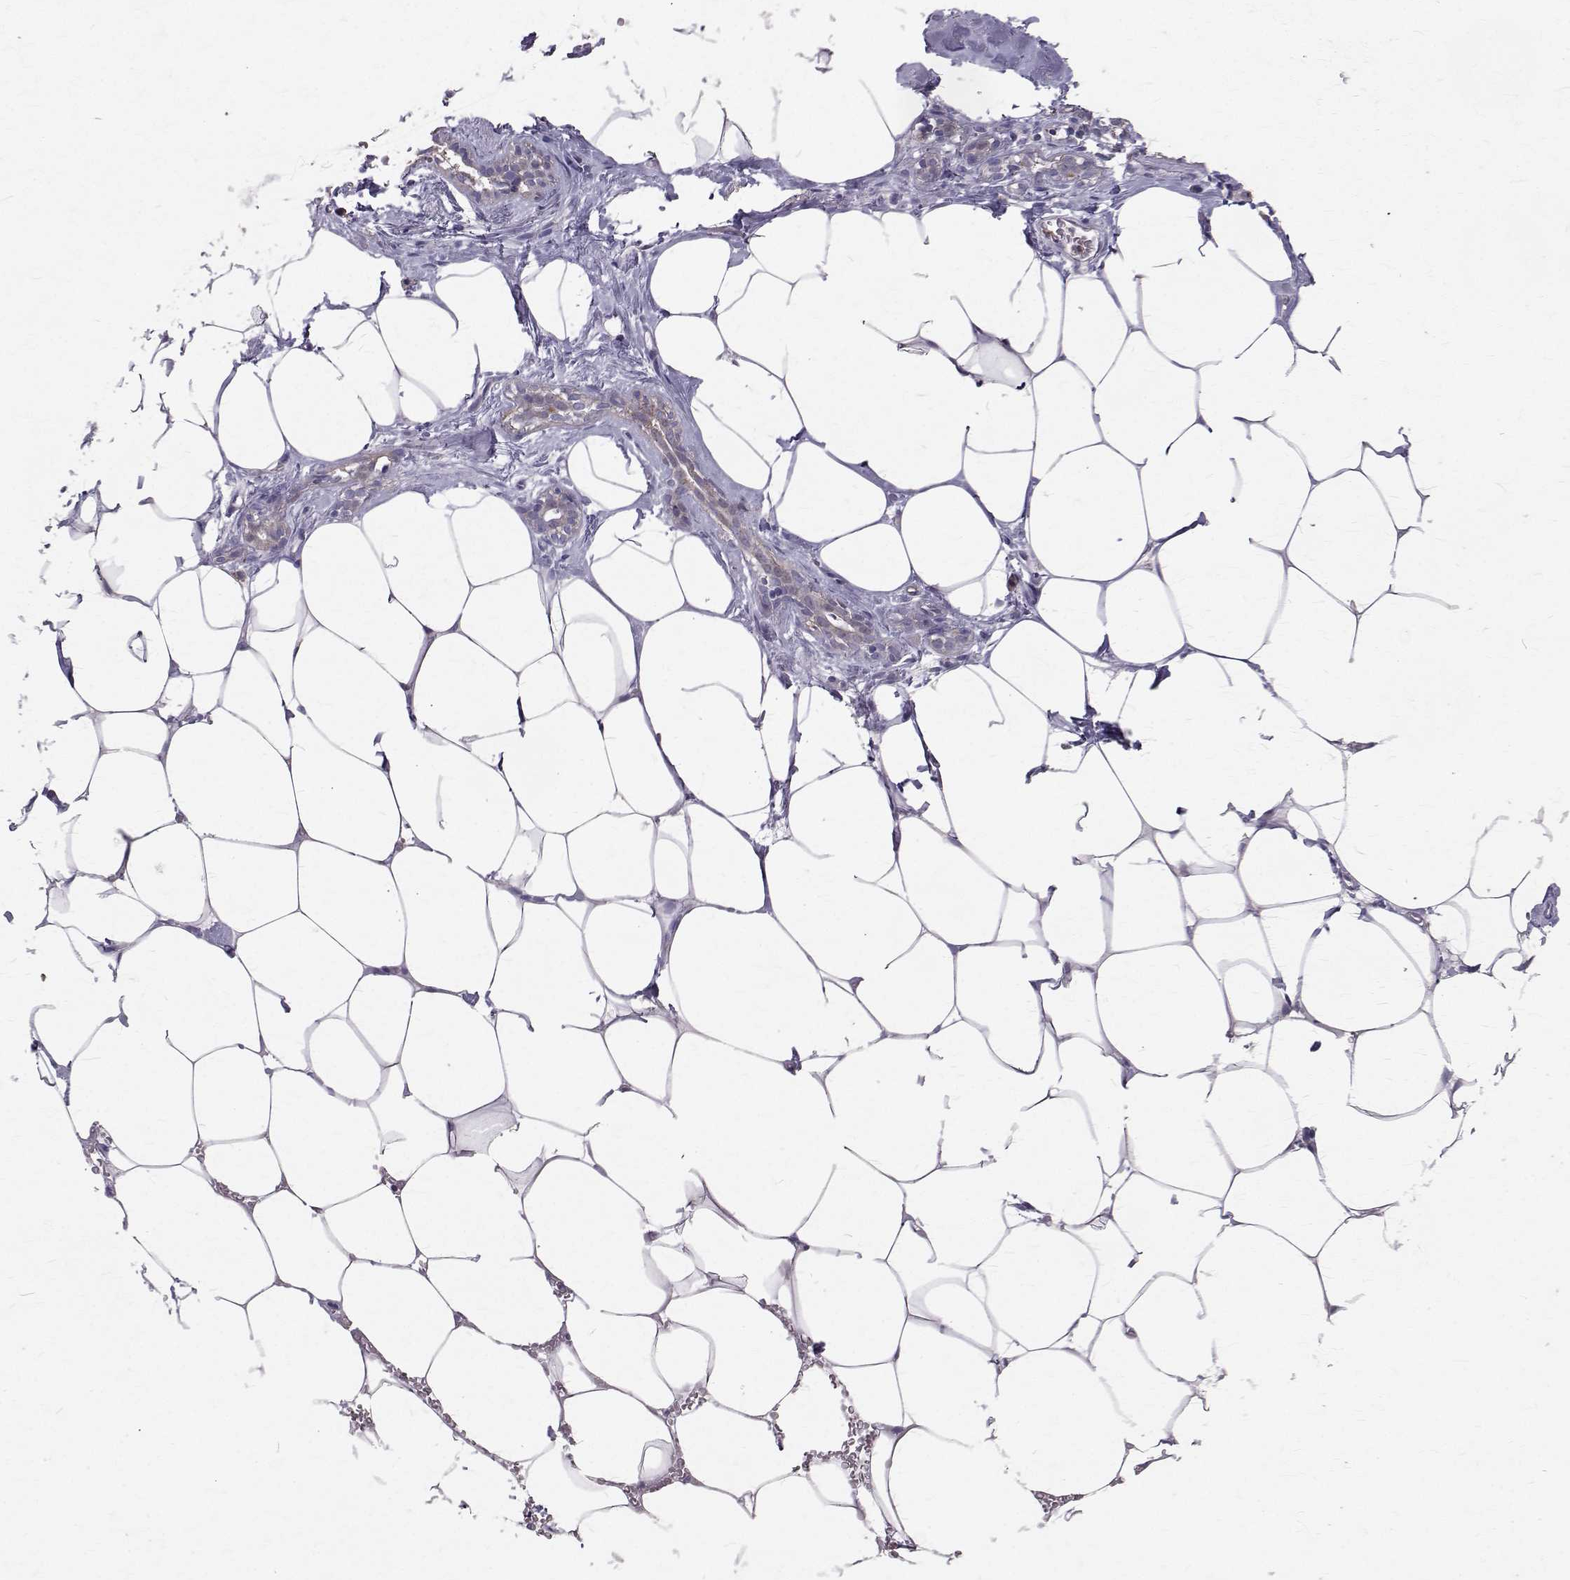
{"staining": {"intensity": "negative", "quantity": "none", "location": "none"}, "tissue": "breast", "cell_type": "Adipocytes", "image_type": "normal", "snomed": [{"axis": "morphology", "description": "Normal tissue, NOS"}, {"axis": "topography", "description": "Breast"}], "caption": "This is a photomicrograph of immunohistochemistry (IHC) staining of unremarkable breast, which shows no staining in adipocytes.", "gene": "CCDC89", "patient": {"sex": "female", "age": 27}}